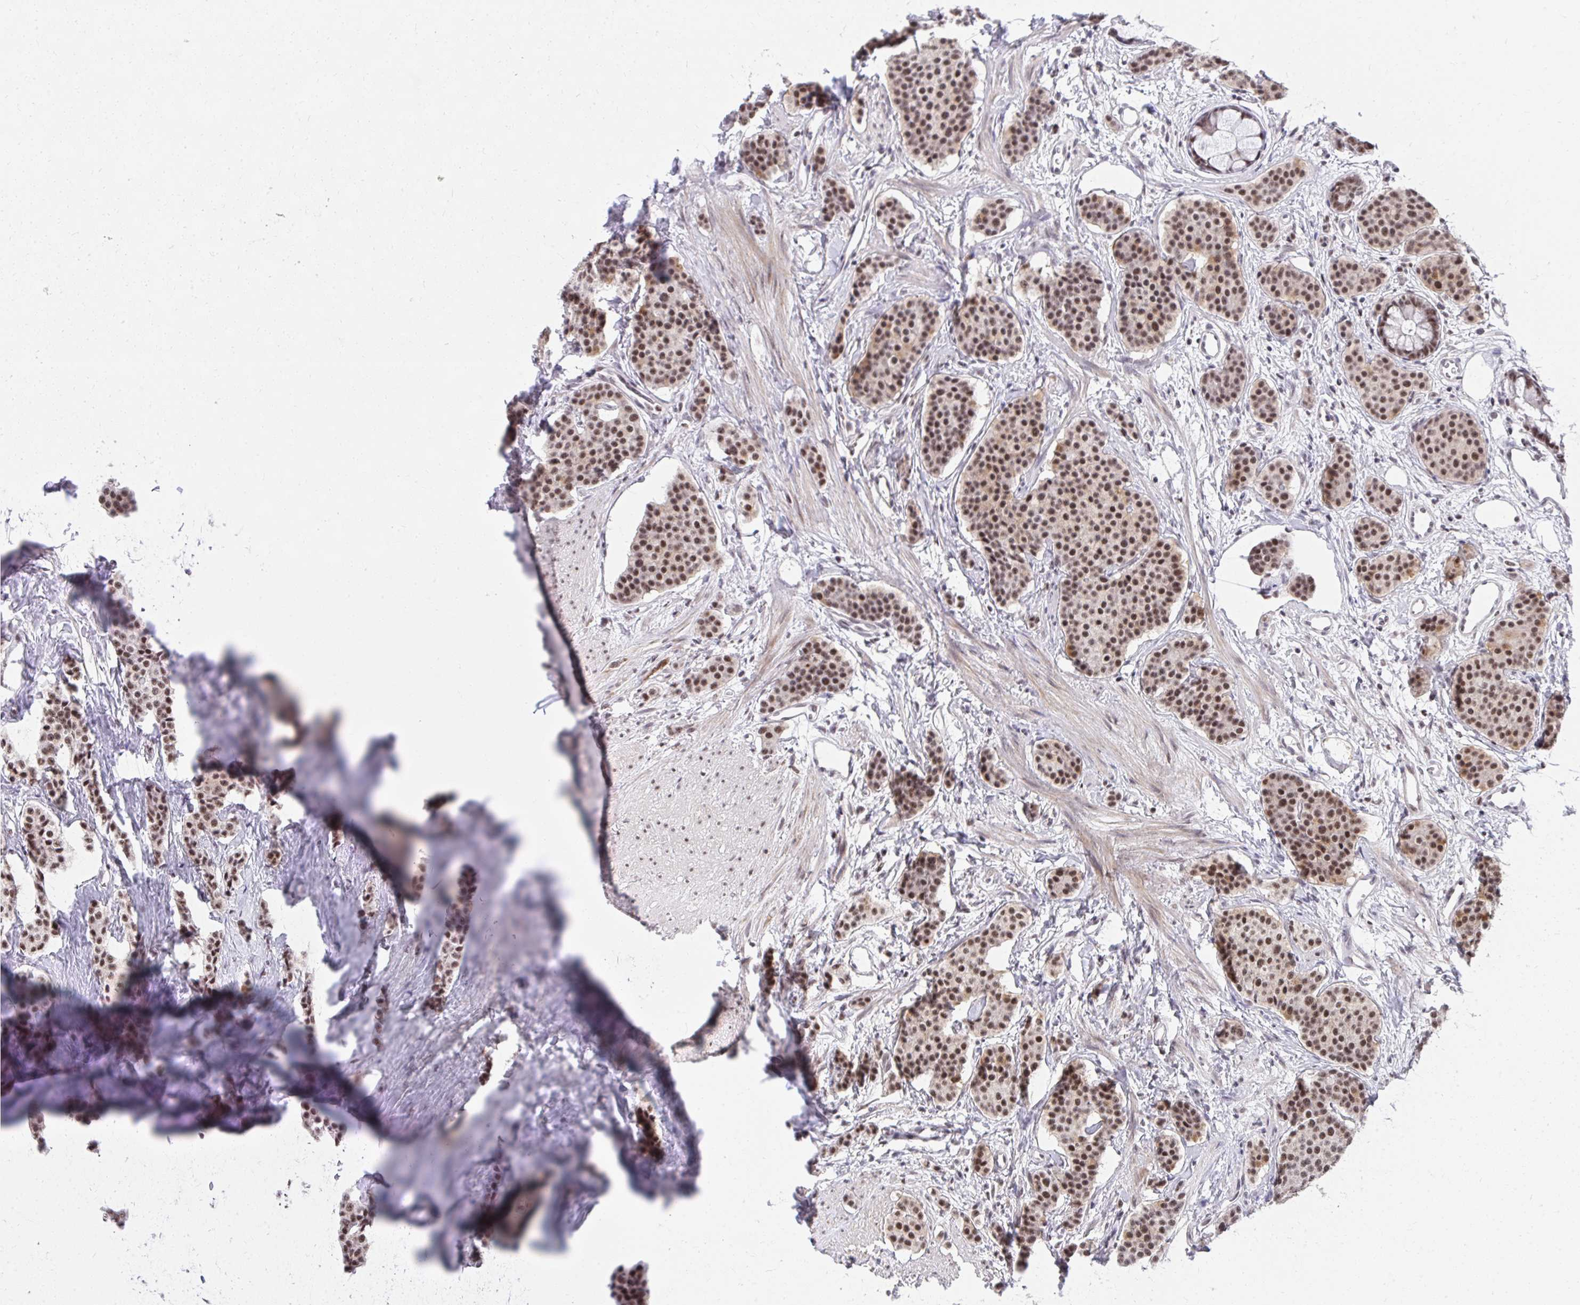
{"staining": {"intensity": "strong", "quantity": ">75%", "location": "nuclear"}, "tissue": "carcinoid", "cell_type": "Tumor cells", "image_type": "cancer", "snomed": [{"axis": "morphology", "description": "Carcinoid, malignant, NOS"}, {"axis": "topography", "description": "Small intestine"}], "caption": "Tumor cells show high levels of strong nuclear expression in about >75% of cells in human carcinoid. (brown staining indicates protein expression, while blue staining denotes nuclei).", "gene": "SYNE4", "patient": {"sex": "female", "age": 64}}